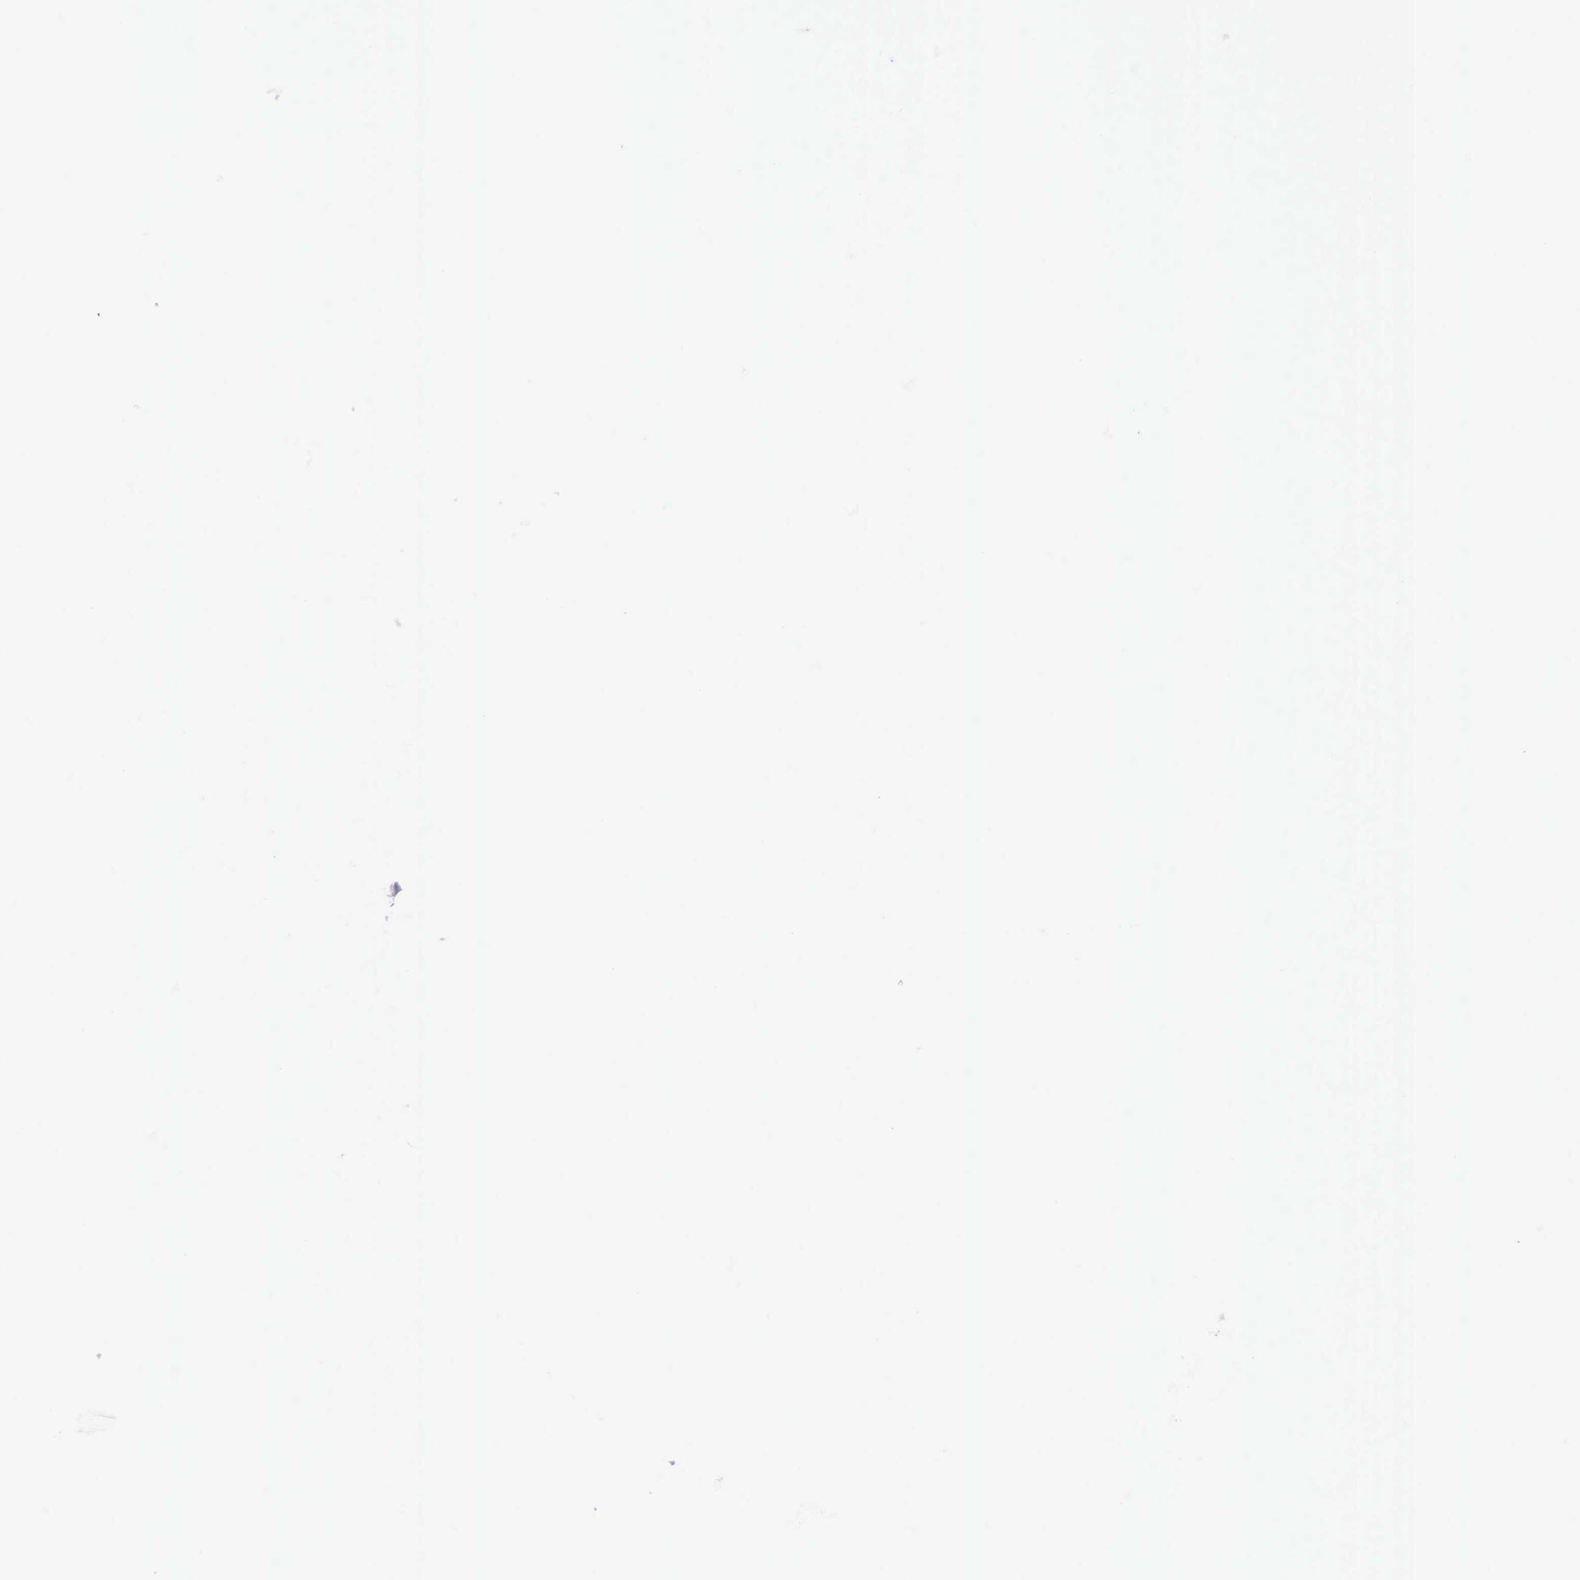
{"staining": {"intensity": "weak", "quantity": "<25%", "location": "cytoplasmic/membranous"}, "tissue": "thyroid cancer", "cell_type": "Tumor cells", "image_type": "cancer", "snomed": [{"axis": "morphology", "description": "Papillary adenocarcinoma, NOS"}, {"axis": "topography", "description": "Thyroid gland"}], "caption": "High magnification brightfield microscopy of thyroid cancer stained with DAB (3,3'-diaminobenzidine) (brown) and counterstained with hematoxylin (blue): tumor cells show no significant staining. (DAB immunohistochemistry visualized using brightfield microscopy, high magnification).", "gene": "ARFGAP3", "patient": {"sex": "female", "age": 71}}